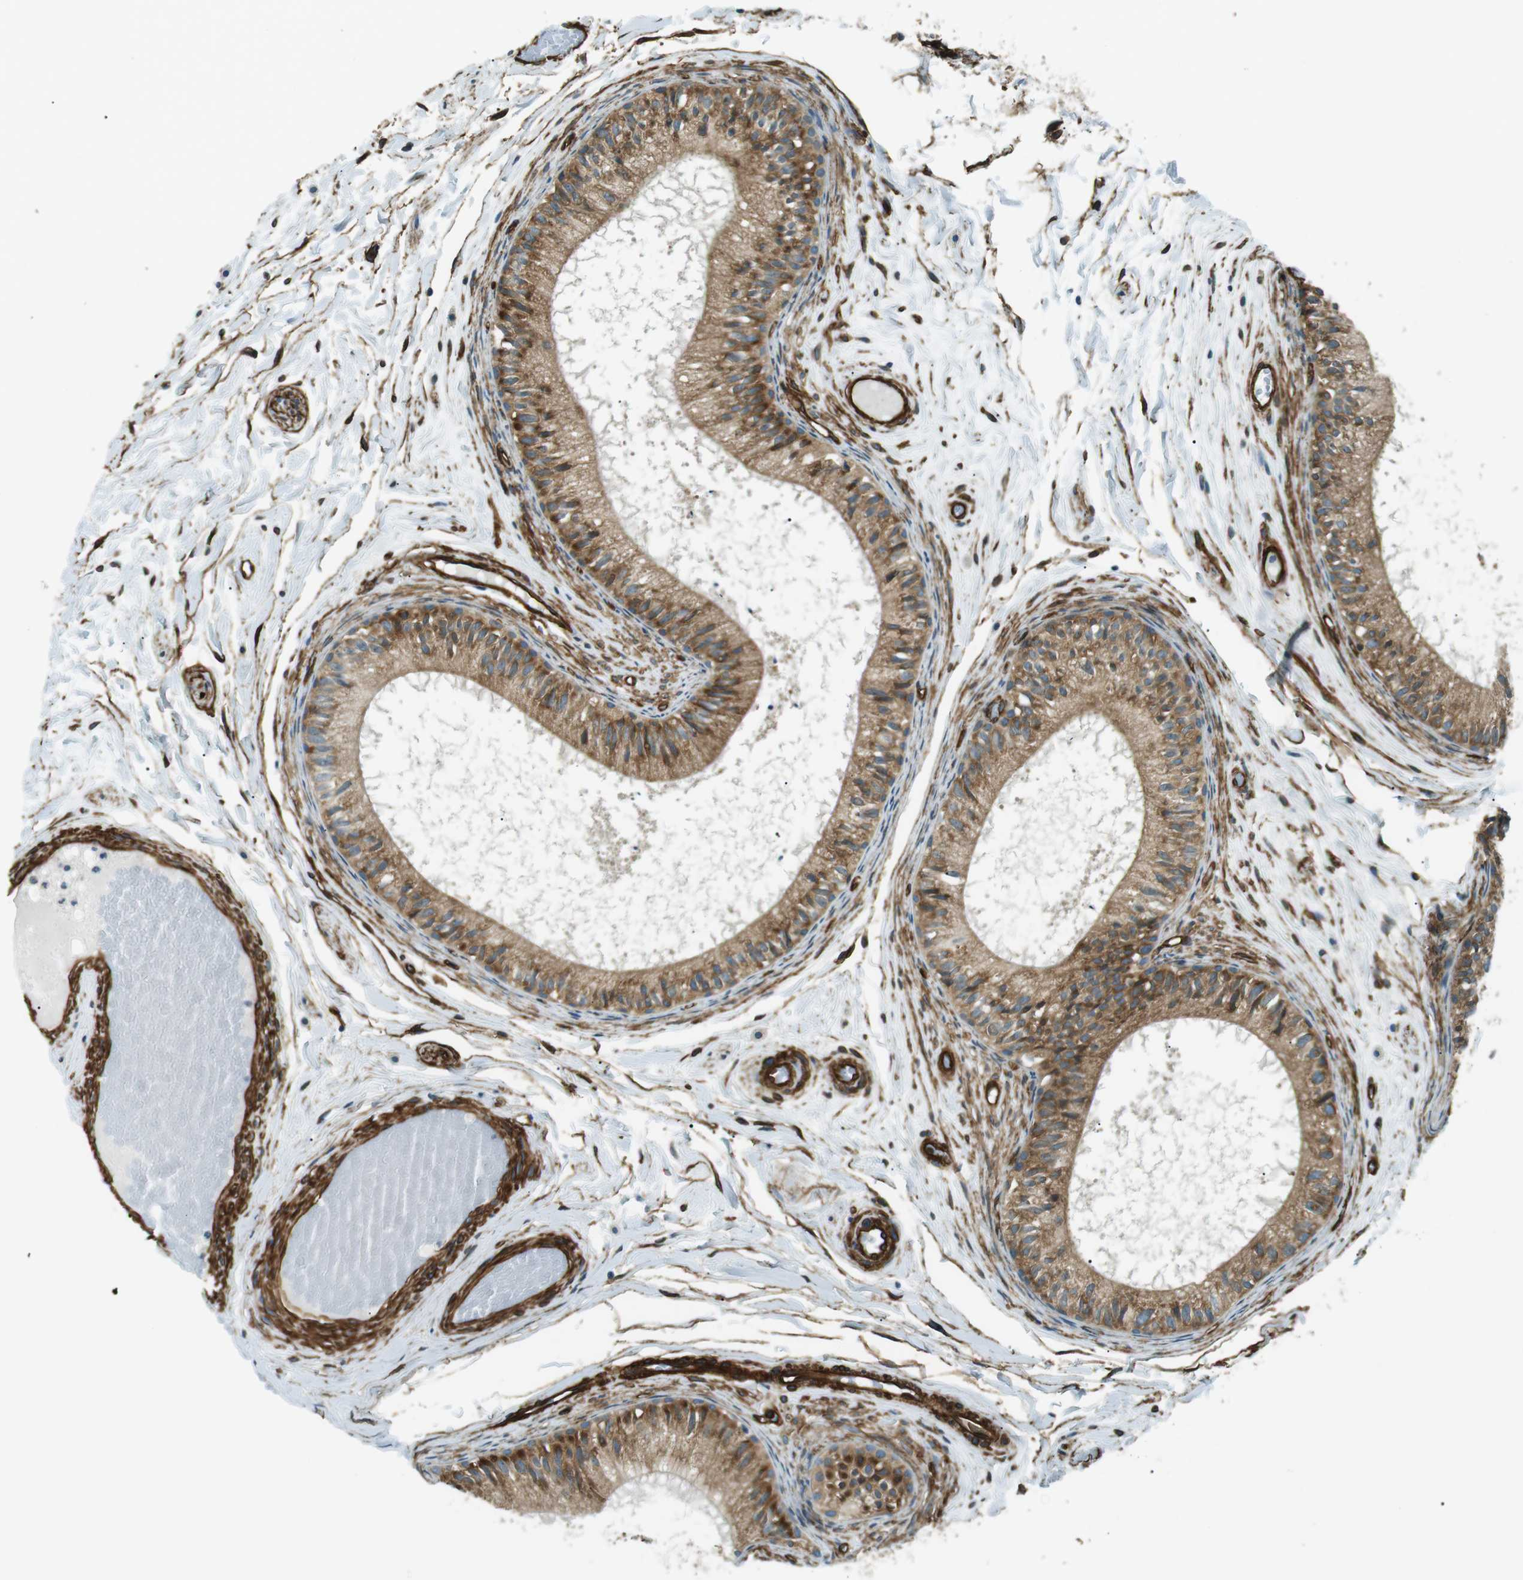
{"staining": {"intensity": "moderate", "quantity": ">75%", "location": "cytoplasmic/membranous"}, "tissue": "epididymis", "cell_type": "Glandular cells", "image_type": "normal", "snomed": [{"axis": "morphology", "description": "Normal tissue, NOS"}, {"axis": "topography", "description": "Epididymis"}], "caption": "Brown immunohistochemical staining in unremarkable human epididymis displays moderate cytoplasmic/membranous positivity in approximately >75% of glandular cells.", "gene": "ODR4", "patient": {"sex": "male", "age": 46}}